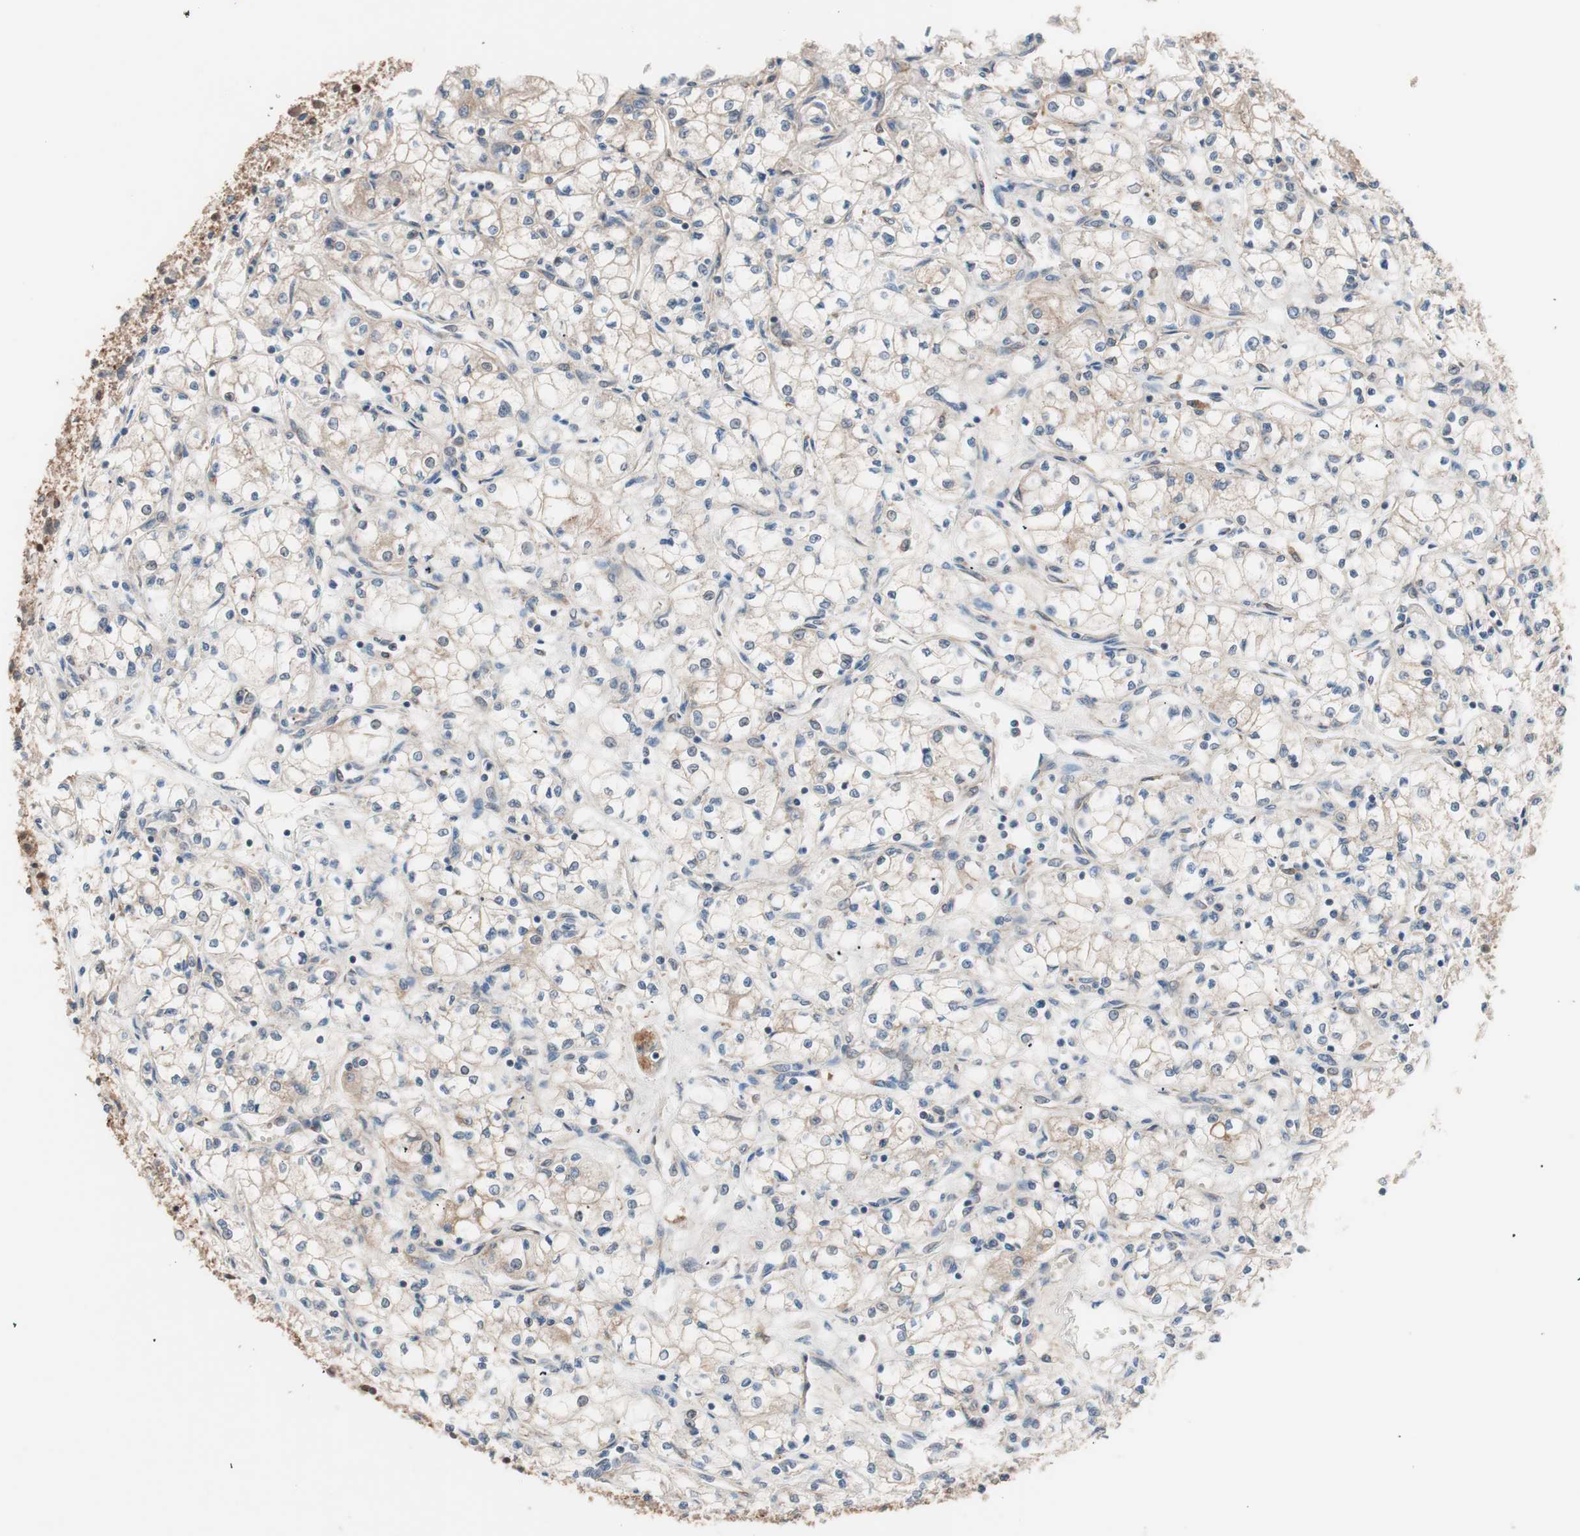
{"staining": {"intensity": "weak", "quantity": "25%-75%", "location": "cytoplasmic/membranous"}, "tissue": "renal cancer", "cell_type": "Tumor cells", "image_type": "cancer", "snomed": [{"axis": "morphology", "description": "Normal tissue, NOS"}, {"axis": "morphology", "description": "Adenocarcinoma, NOS"}, {"axis": "topography", "description": "Kidney"}], "caption": "Protein staining exhibits weak cytoplasmic/membranous positivity in about 25%-75% of tumor cells in renal cancer (adenocarcinoma).", "gene": "HMBS", "patient": {"sex": "male", "age": 59}}